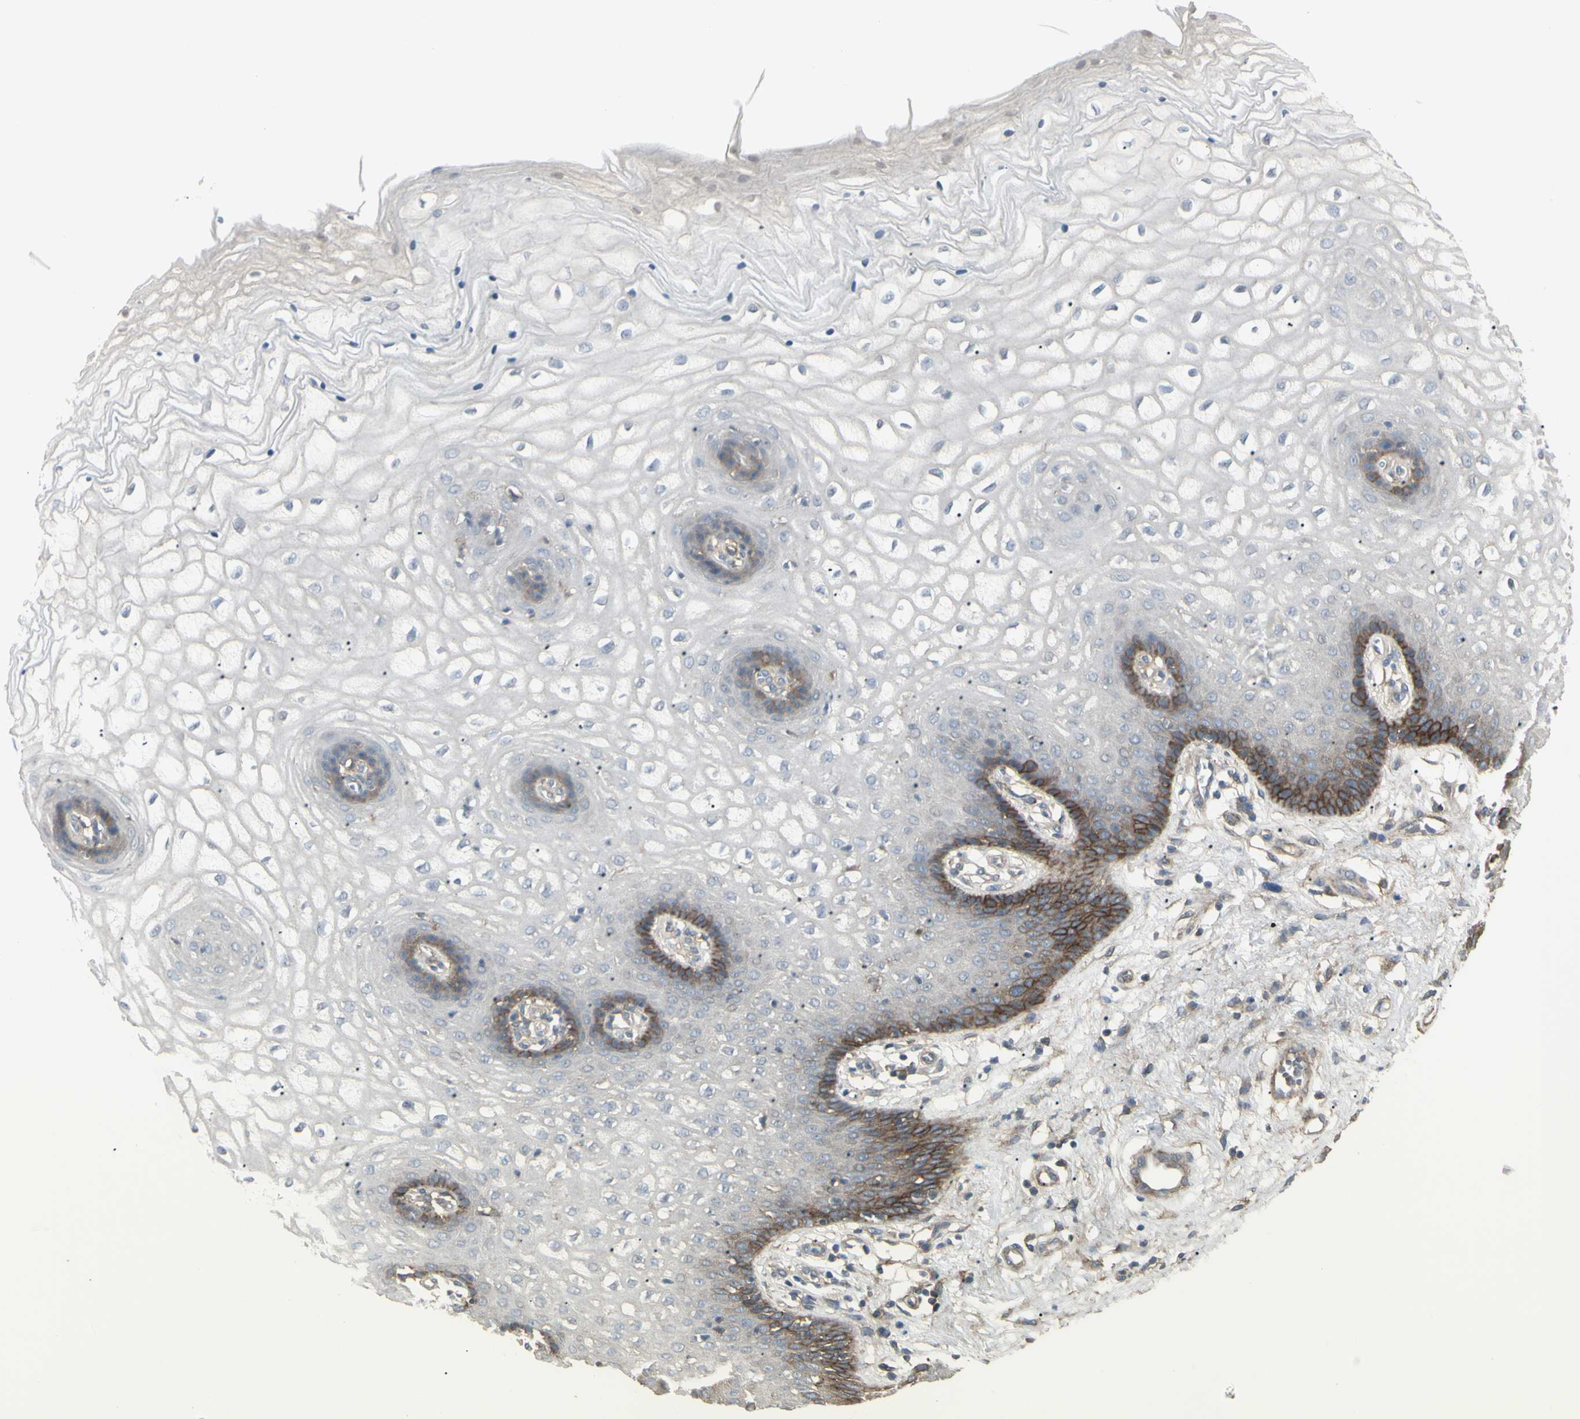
{"staining": {"intensity": "moderate", "quantity": "<25%", "location": "cytoplasmic/membranous"}, "tissue": "vagina", "cell_type": "Squamous epithelial cells", "image_type": "normal", "snomed": [{"axis": "morphology", "description": "Normal tissue, NOS"}, {"axis": "topography", "description": "Vagina"}], "caption": "Immunohistochemistry photomicrograph of unremarkable vagina stained for a protein (brown), which exhibits low levels of moderate cytoplasmic/membranous positivity in about <25% of squamous epithelial cells.", "gene": "CD276", "patient": {"sex": "female", "age": 34}}